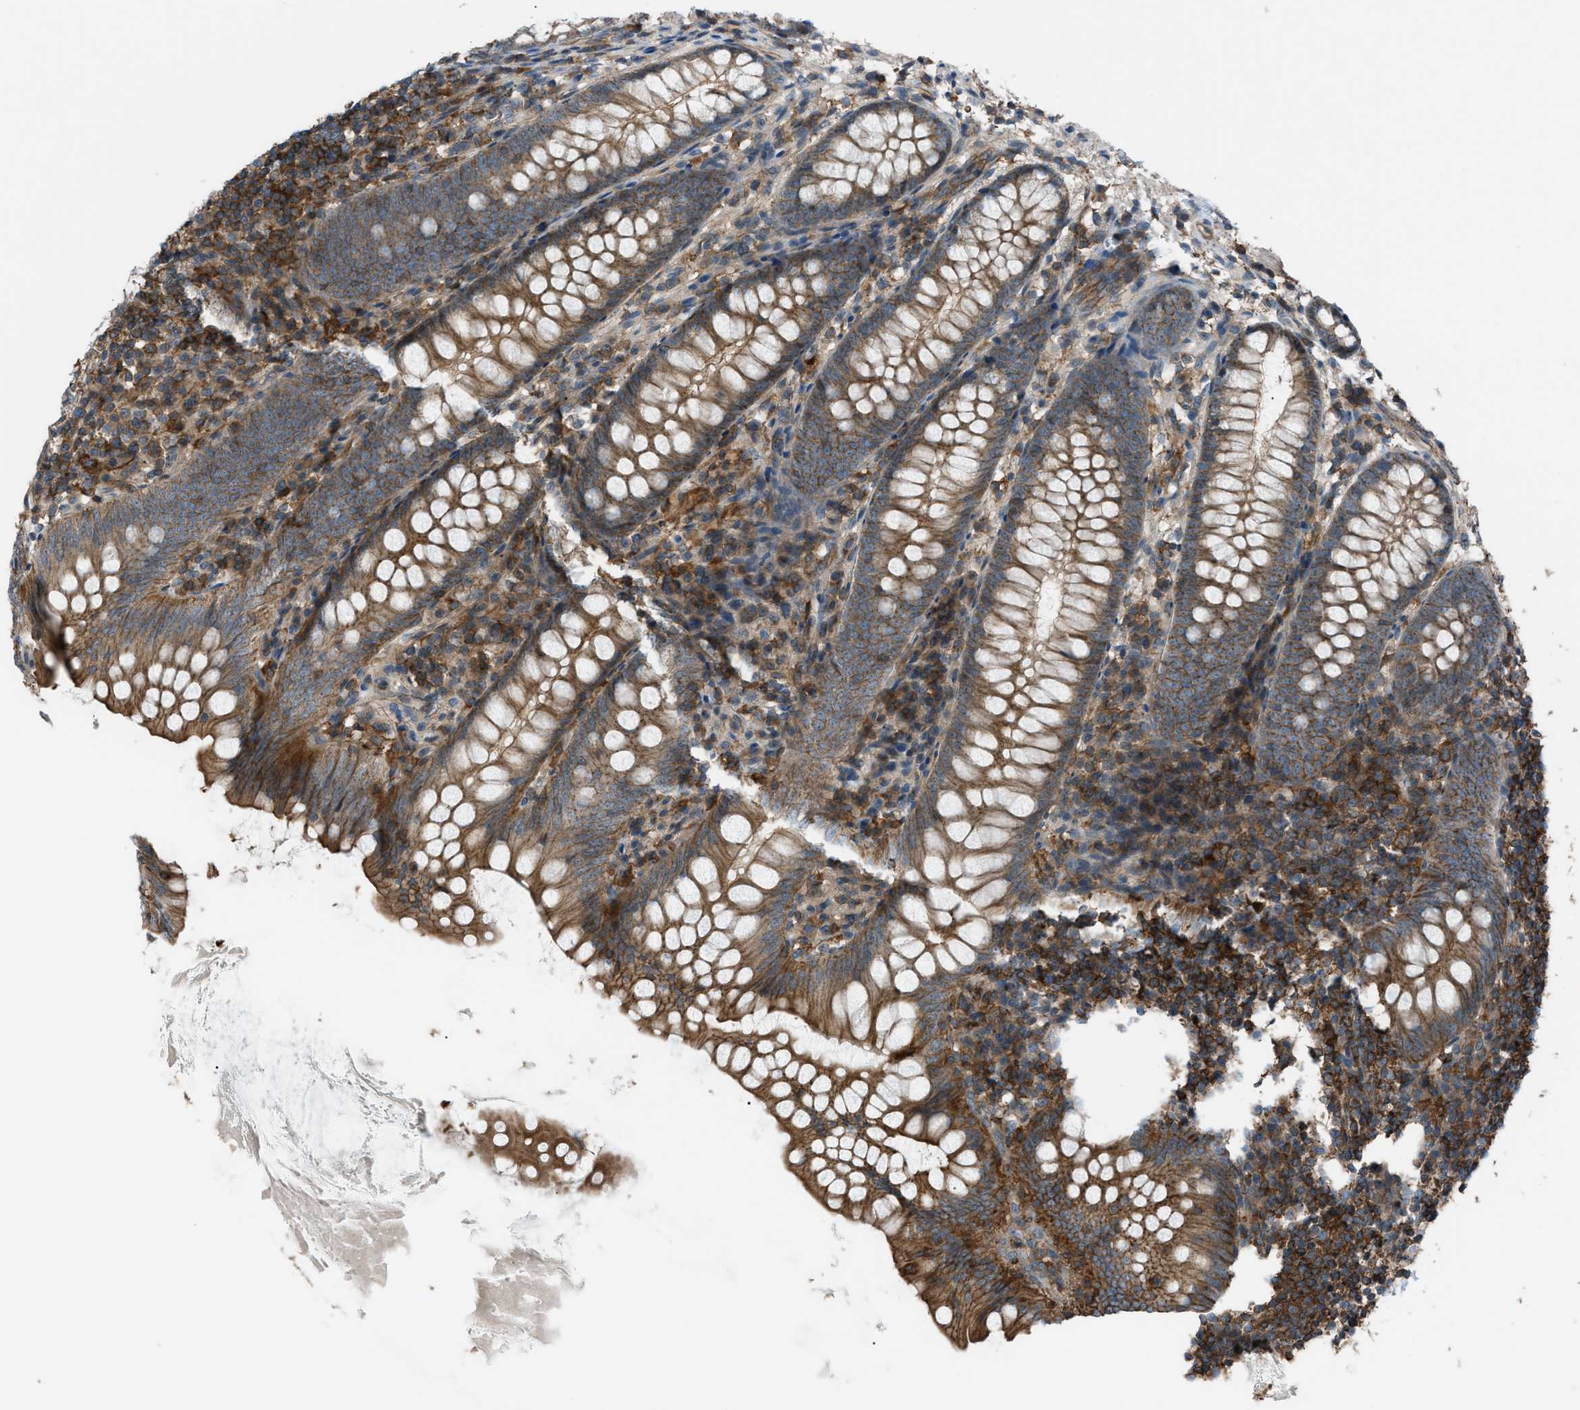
{"staining": {"intensity": "strong", "quantity": ">75%", "location": "cytoplasmic/membranous"}, "tissue": "appendix", "cell_type": "Glandular cells", "image_type": "normal", "snomed": [{"axis": "morphology", "description": "Normal tissue, NOS"}, {"axis": "topography", "description": "Appendix"}], "caption": "The histopathology image demonstrates immunohistochemical staining of normal appendix. There is strong cytoplasmic/membranous expression is present in approximately >75% of glandular cells.", "gene": "DYRK1A", "patient": {"sex": "female", "age": 77}}